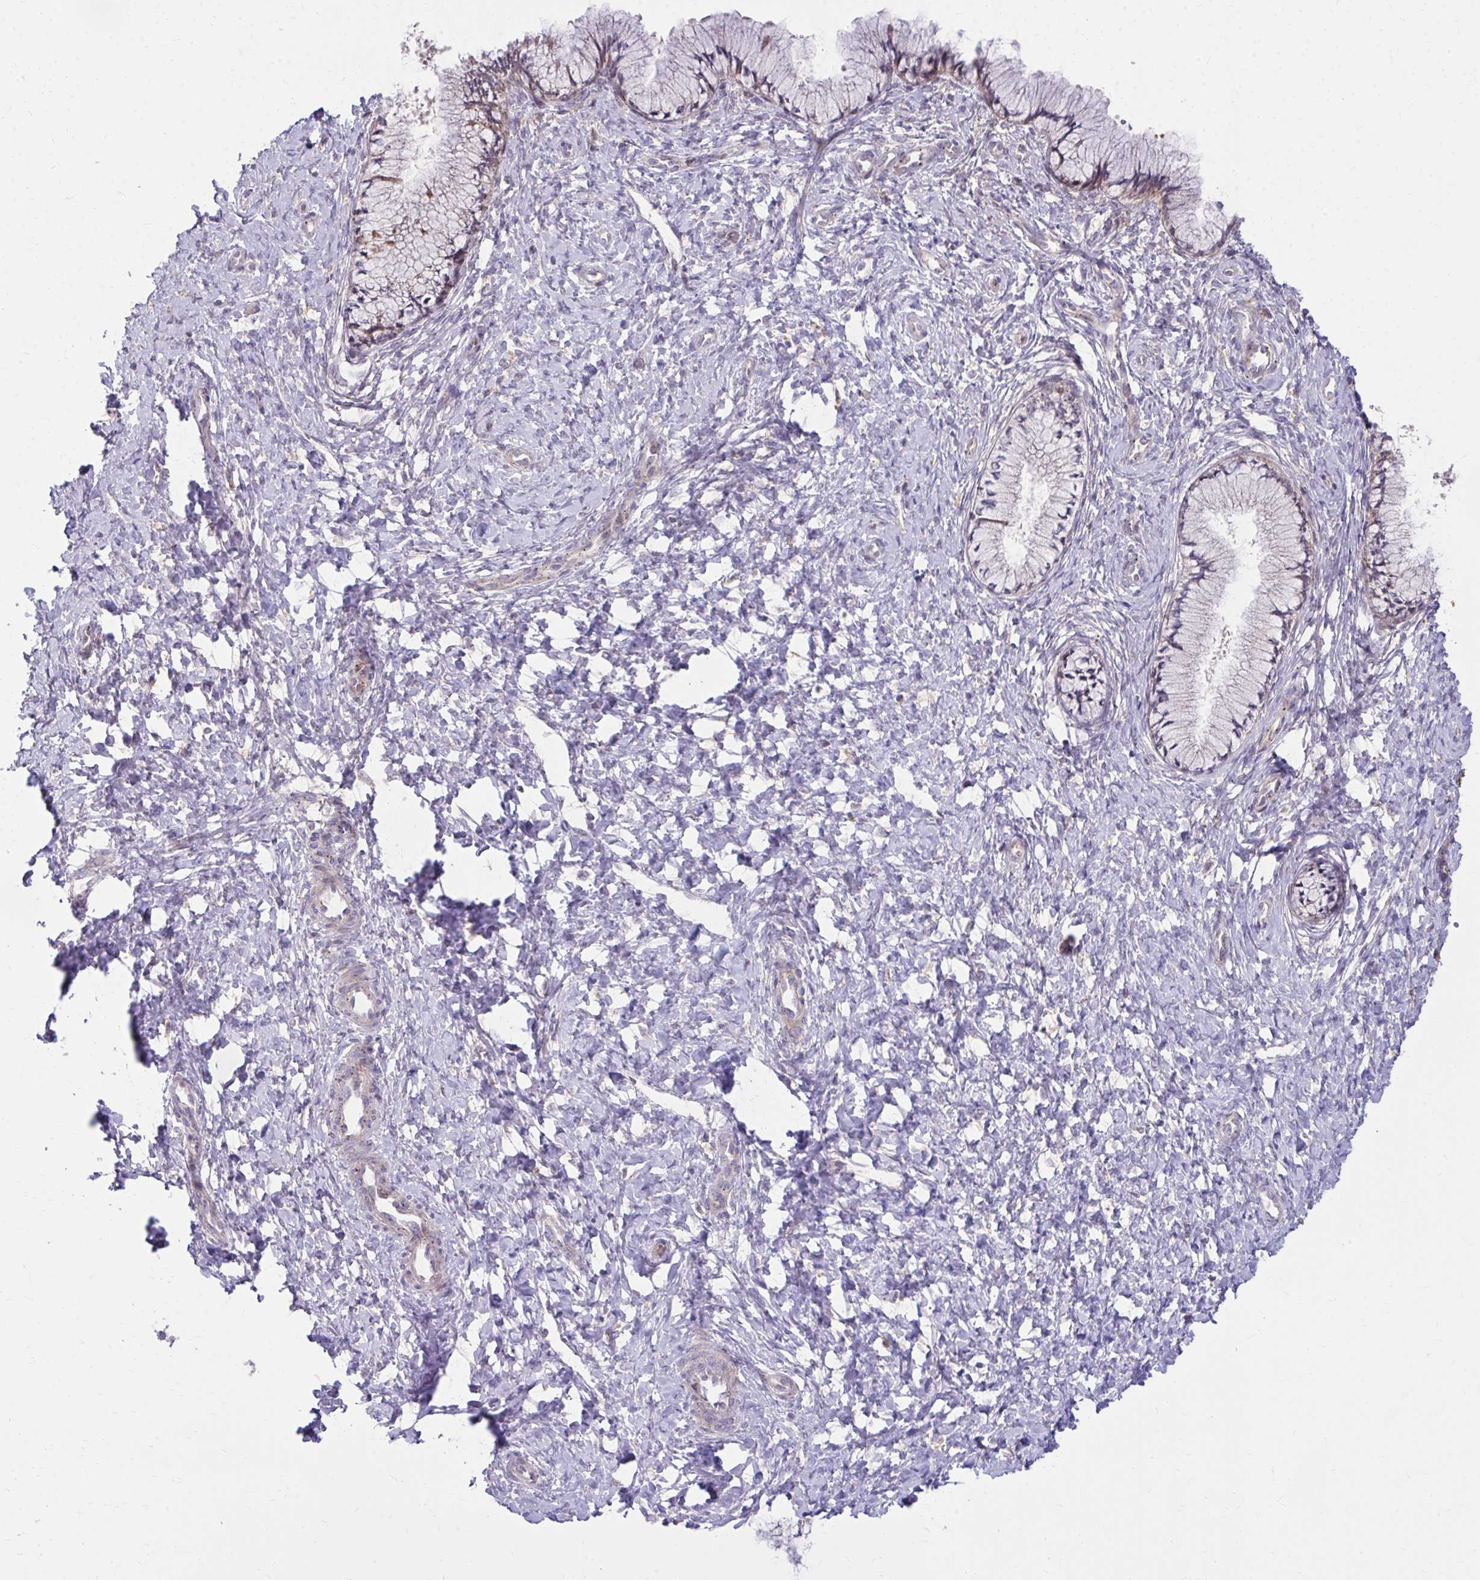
{"staining": {"intensity": "weak", "quantity": "<25%", "location": "cytoplasmic/membranous"}, "tissue": "cervix", "cell_type": "Glandular cells", "image_type": "normal", "snomed": [{"axis": "morphology", "description": "Normal tissue, NOS"}, {"axis": "topography", "description": "Cervix"}], "caption": "Histopathology image shows no protein expression in glandular cells of normal cervix. (DAB IHC visualized using brightfield microscopy, high magnification).", "gene": "C16orf54", "patient": {"sex": "female", "age": 37}}